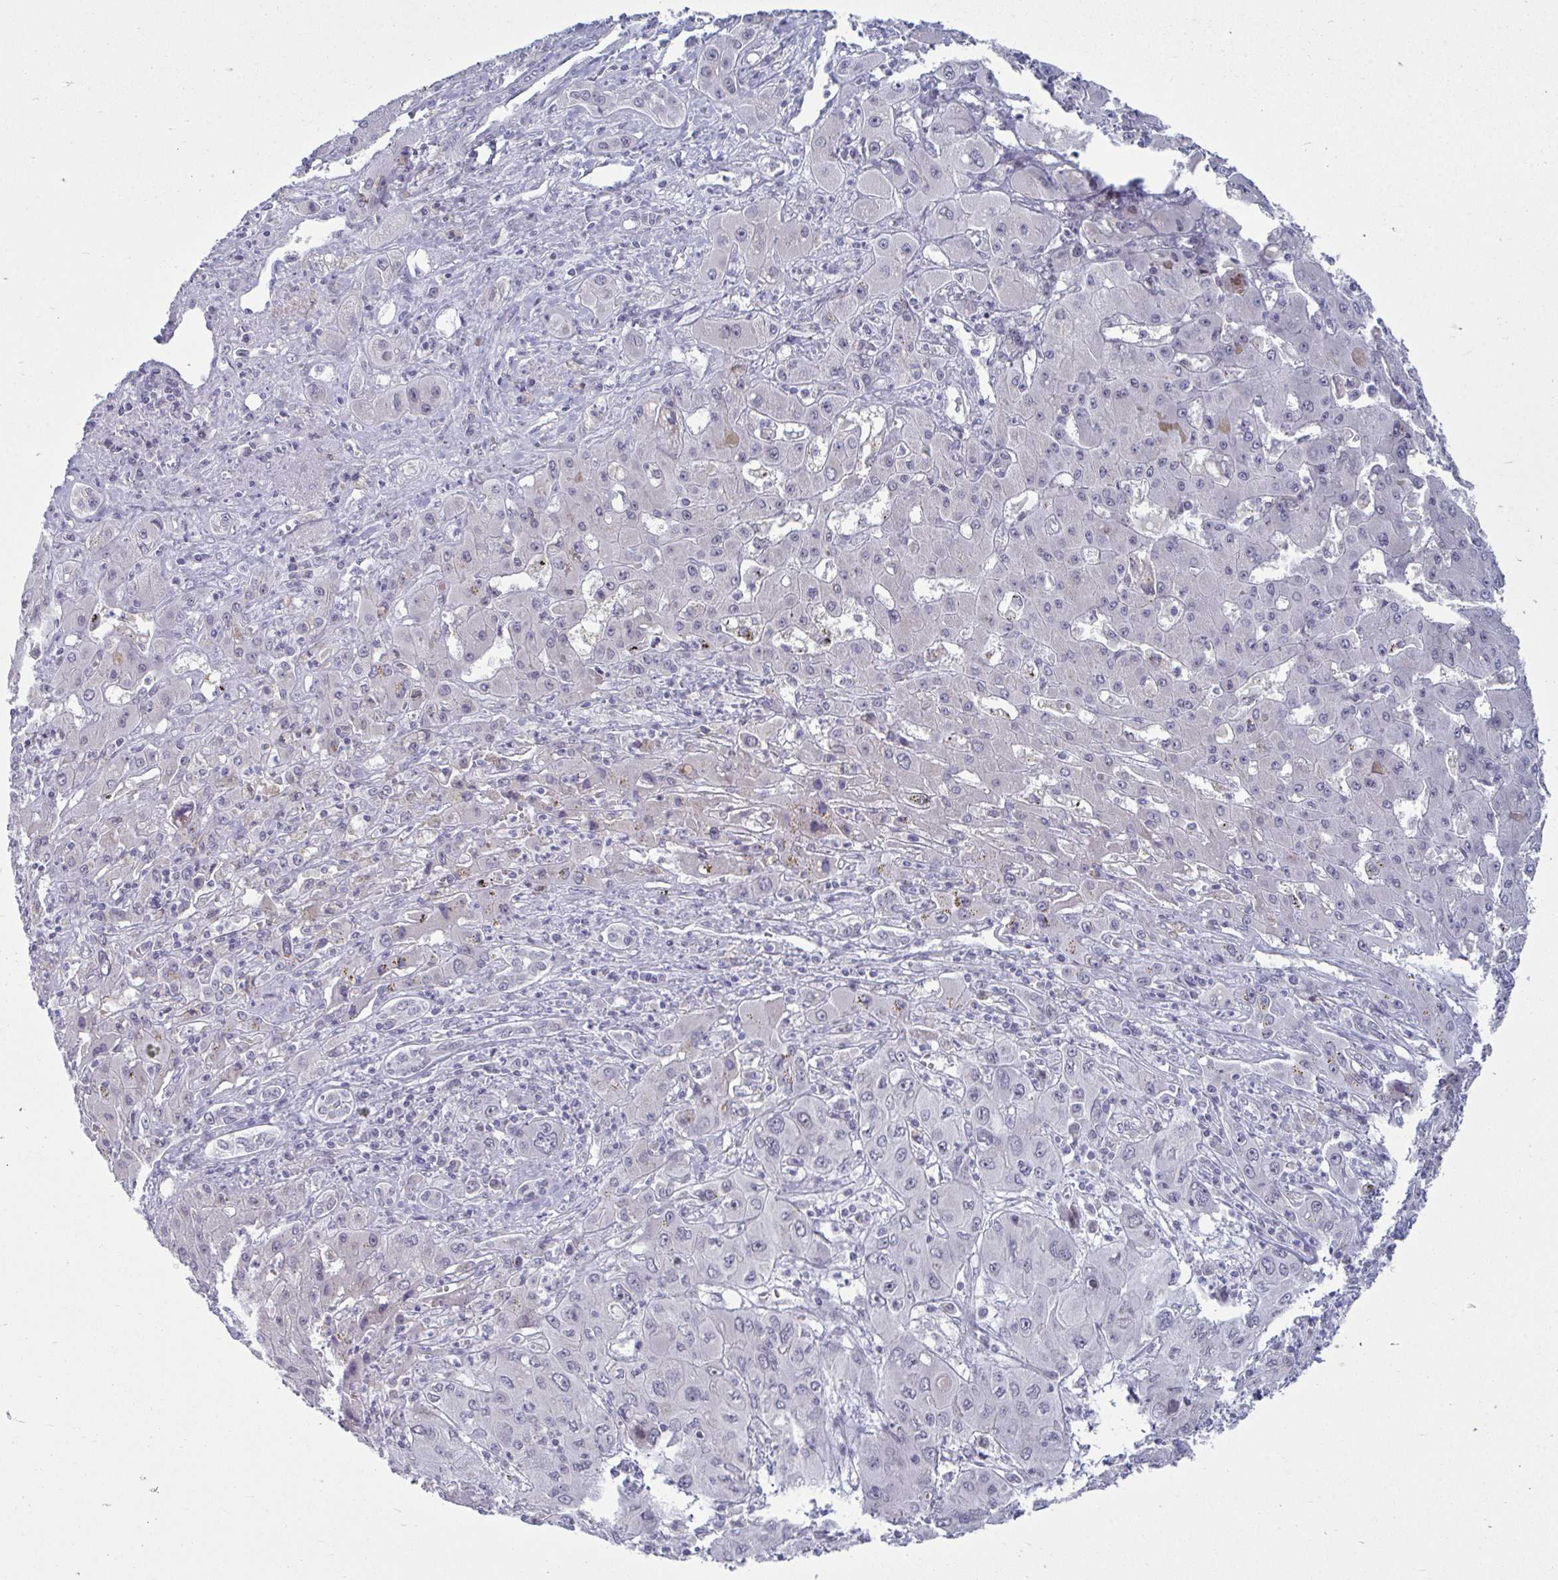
{"staining": {"intensity": "negative", "quantity": "none", "location": "none"}, "tissue": "liver cancer", "cell_type": "Tumor cells", "image_type": "cancer", "snomed": [{"axis": "morphology", "description": "Cholangiocarcinoma"}, {"axis": "topography", "description": "Liver"}], "caption": "Histopathology image shows no protein expression in tumor cells of cholangiocarcinoma (liver) tissue. (DAB immunohistochemistry (IHC) with hematoxylin counter stain).", "gene": "RNASEH1", "patient": {"sex": "male", "age": 67}}